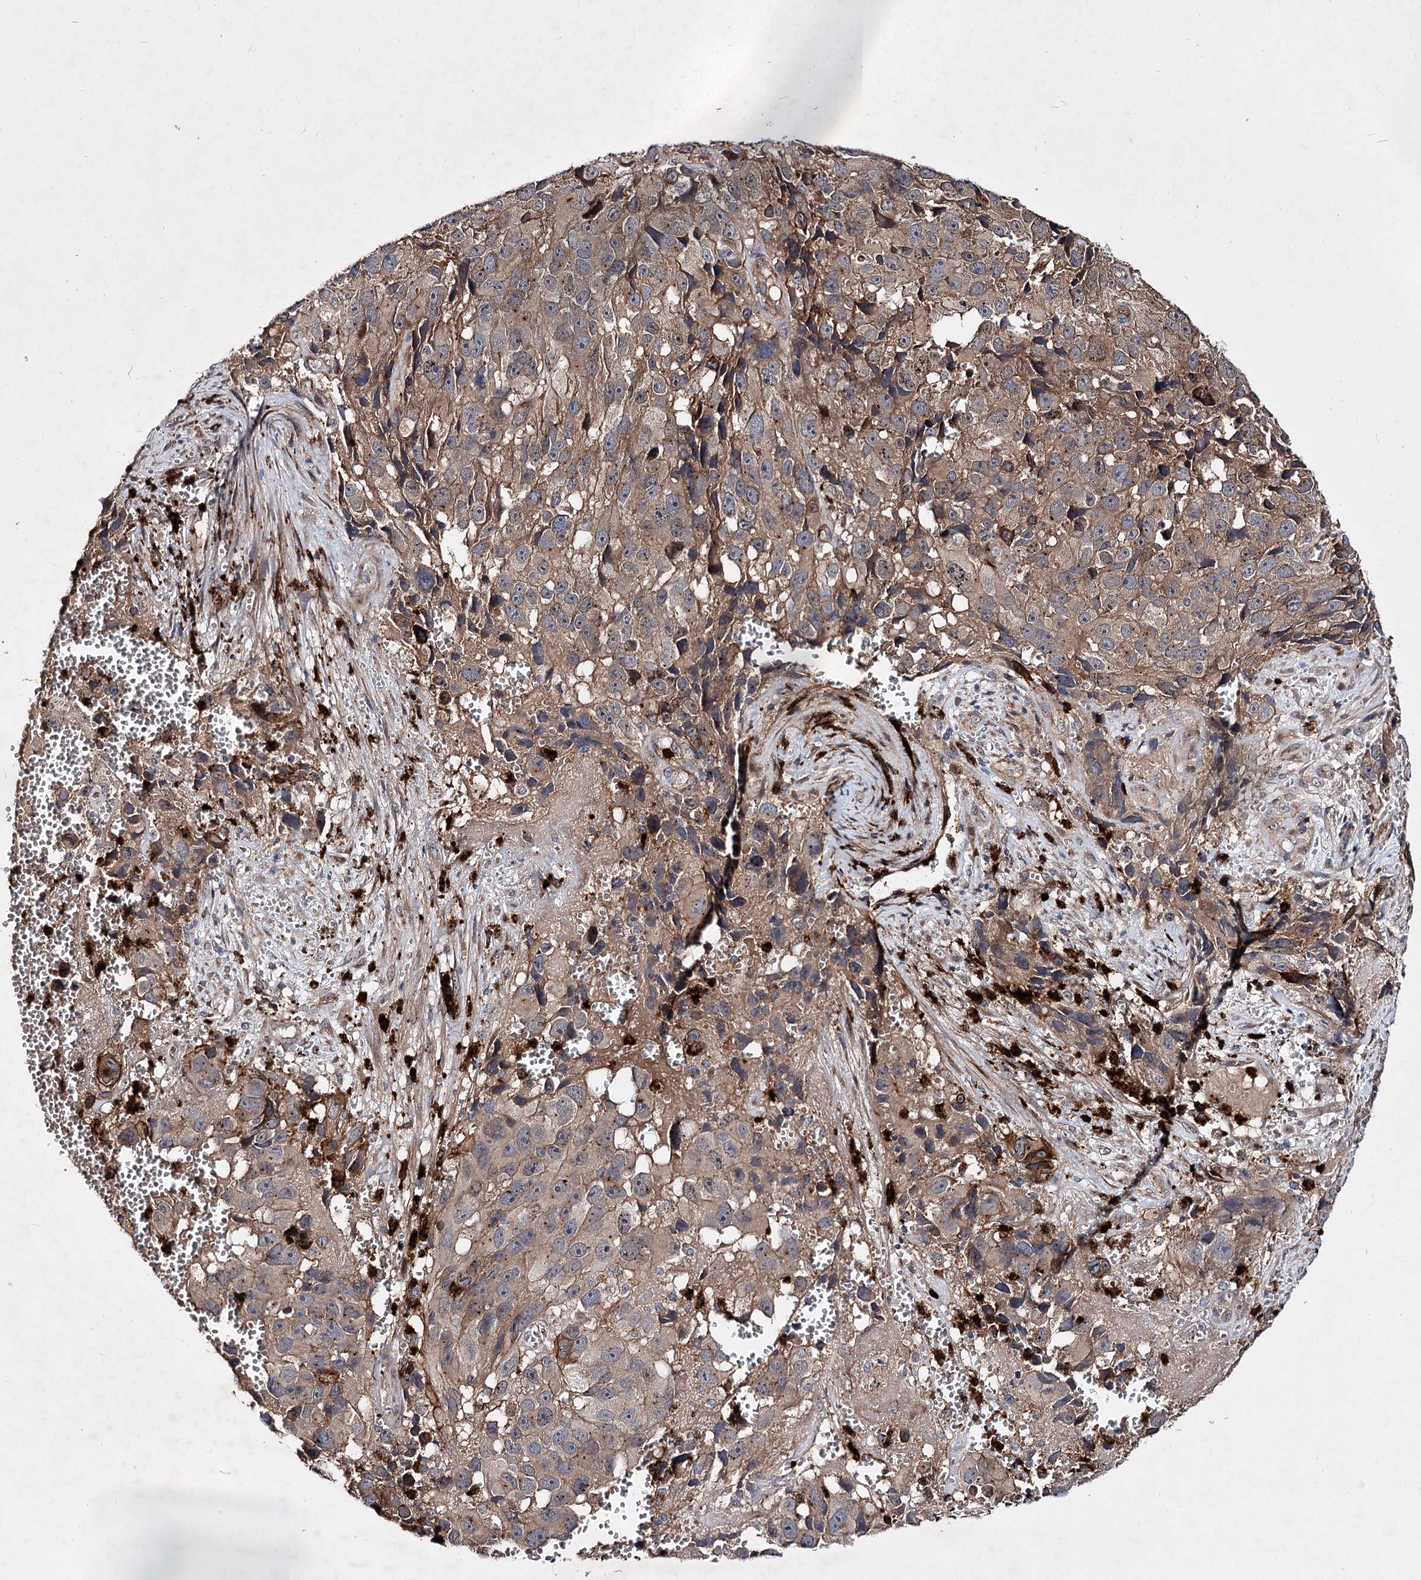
{"staining": {"intensity": "weak", "quantity": "25%-75%", "location": "cytoplasmic/membranous"}, "tissue": "melanoma", "cell_type": "Tumor cells", "image_type": "cancer", "snomed": [{"axis": "morphology", "description": "Malignant melanoma, NOS"}, {"axis": "topography", "description": "Skin"}], "caption": "High-magnification brightfield microscopy of malignant melanoma stained with DAB (3,3'-diaminobenzidine) (brown) and counterstained with hematoxylin (blue). tumor cells exhibit weak cytoplasmic/membranous staining is seen in about25%-75% of cells.", "gene": "MINDY3", "patient": {"sex": "male", "age": 84}}